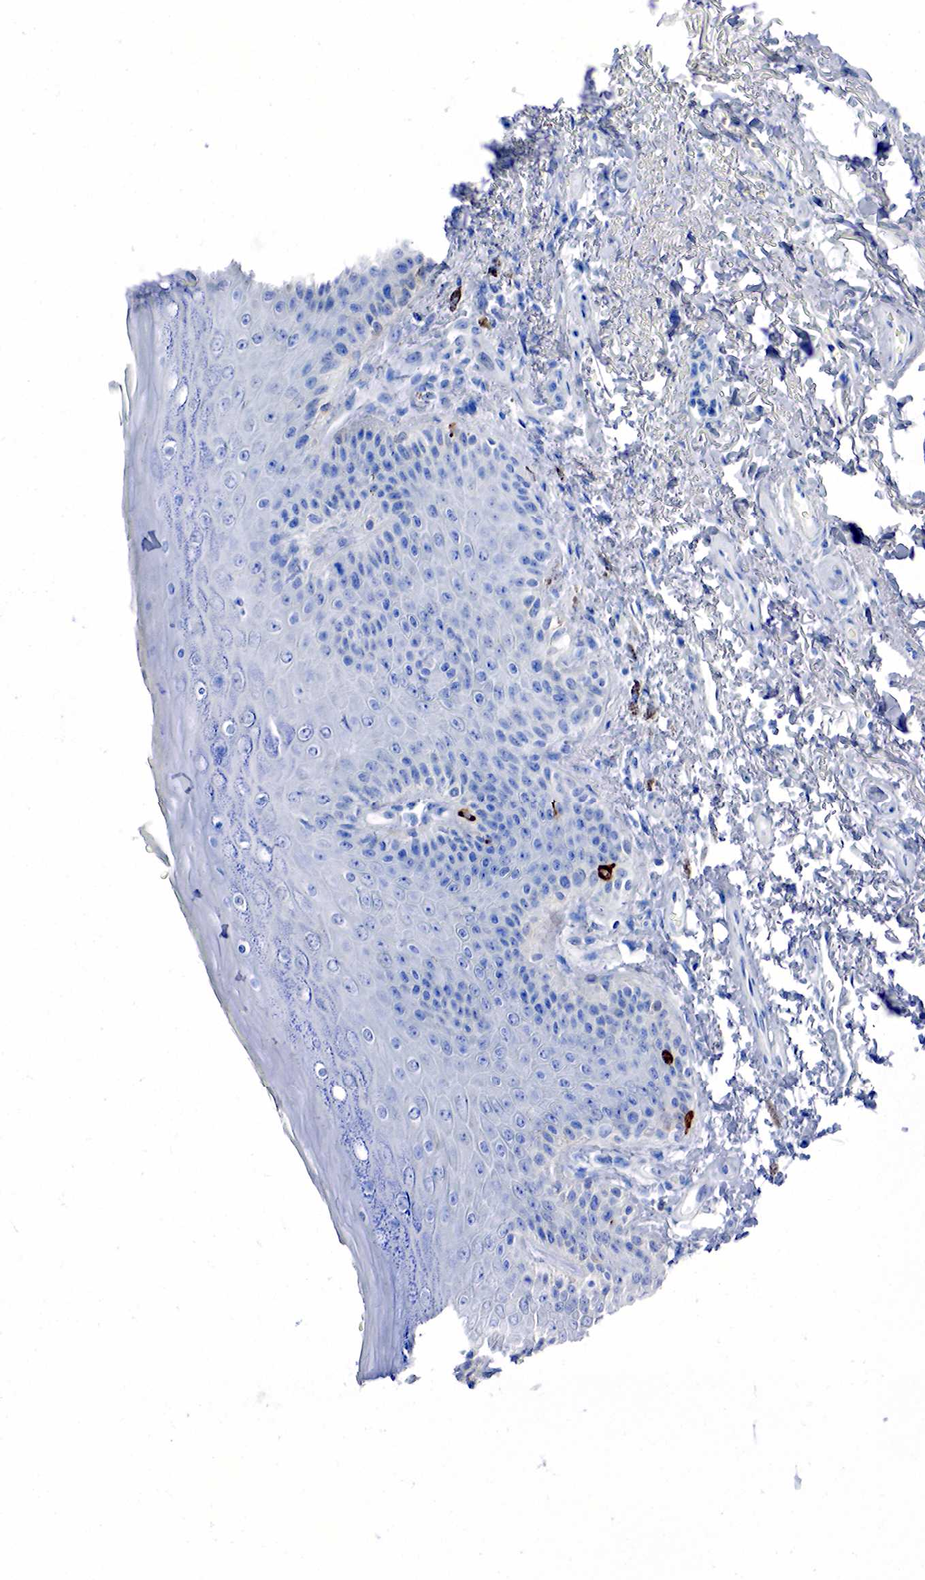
{"staining": {"intensity": "moderate", "quantity": "<25%", "location": "cytoplasmic/membranous"}, "tissue": "skin", "cell_type": "Epidermal cells", "image_type": "normal", "snomed": [{"axis": "morphology", "description": "Normal tissue, NOS"}, {"axis": "topography", "description": "Anal"}, {"axis": "topography", "description": "Peripheral nerve tissue"}], "caption": "An IHC image of benign tissue is shown. Protein staining in brown shows moderate cytoplasmic/membranous positivity in skin within epidermal cells.", "gene": "CHGA", "patient": {"sex": "female", "age": 46}}